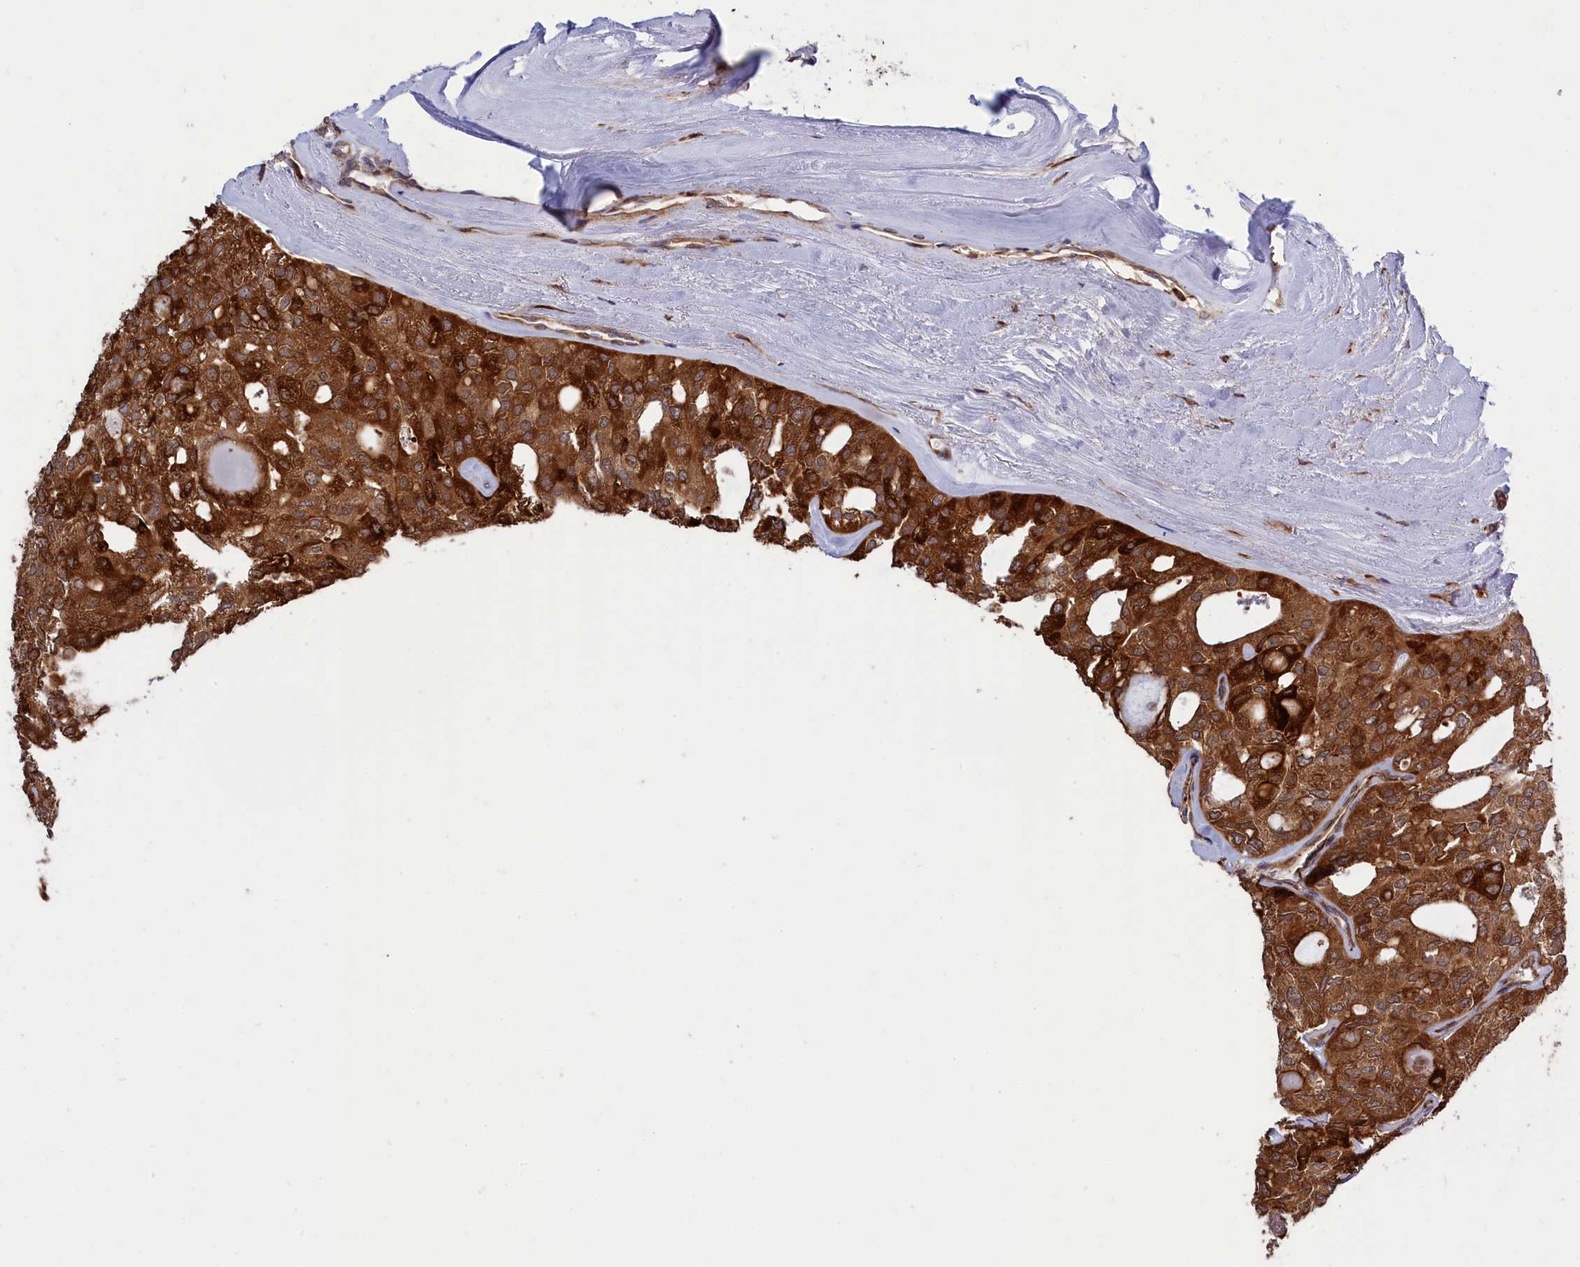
{"staining": {"intensity": "strong", "quantity": ">75%", "location": "cytoplasmic/membranous"}, "tissue": "thyroid cancer", "cell_type": "Tumor cells", "image_type": "cancer", "snomed": [{"axis": "morphology", "description": "Follicular adenoma carcinoma, NOS"}, {"axis": "topography", "description": "Thyroid gland"}], "caption": "A micrograph of thyroid cancer (follicular adenoma carcinoma) stained for a protein demonstrates strong cytoplasmic/membranous brown staining in tumor cells.", "gene": "DDX60L", "patient": {"sex": "male", "age": 75}}